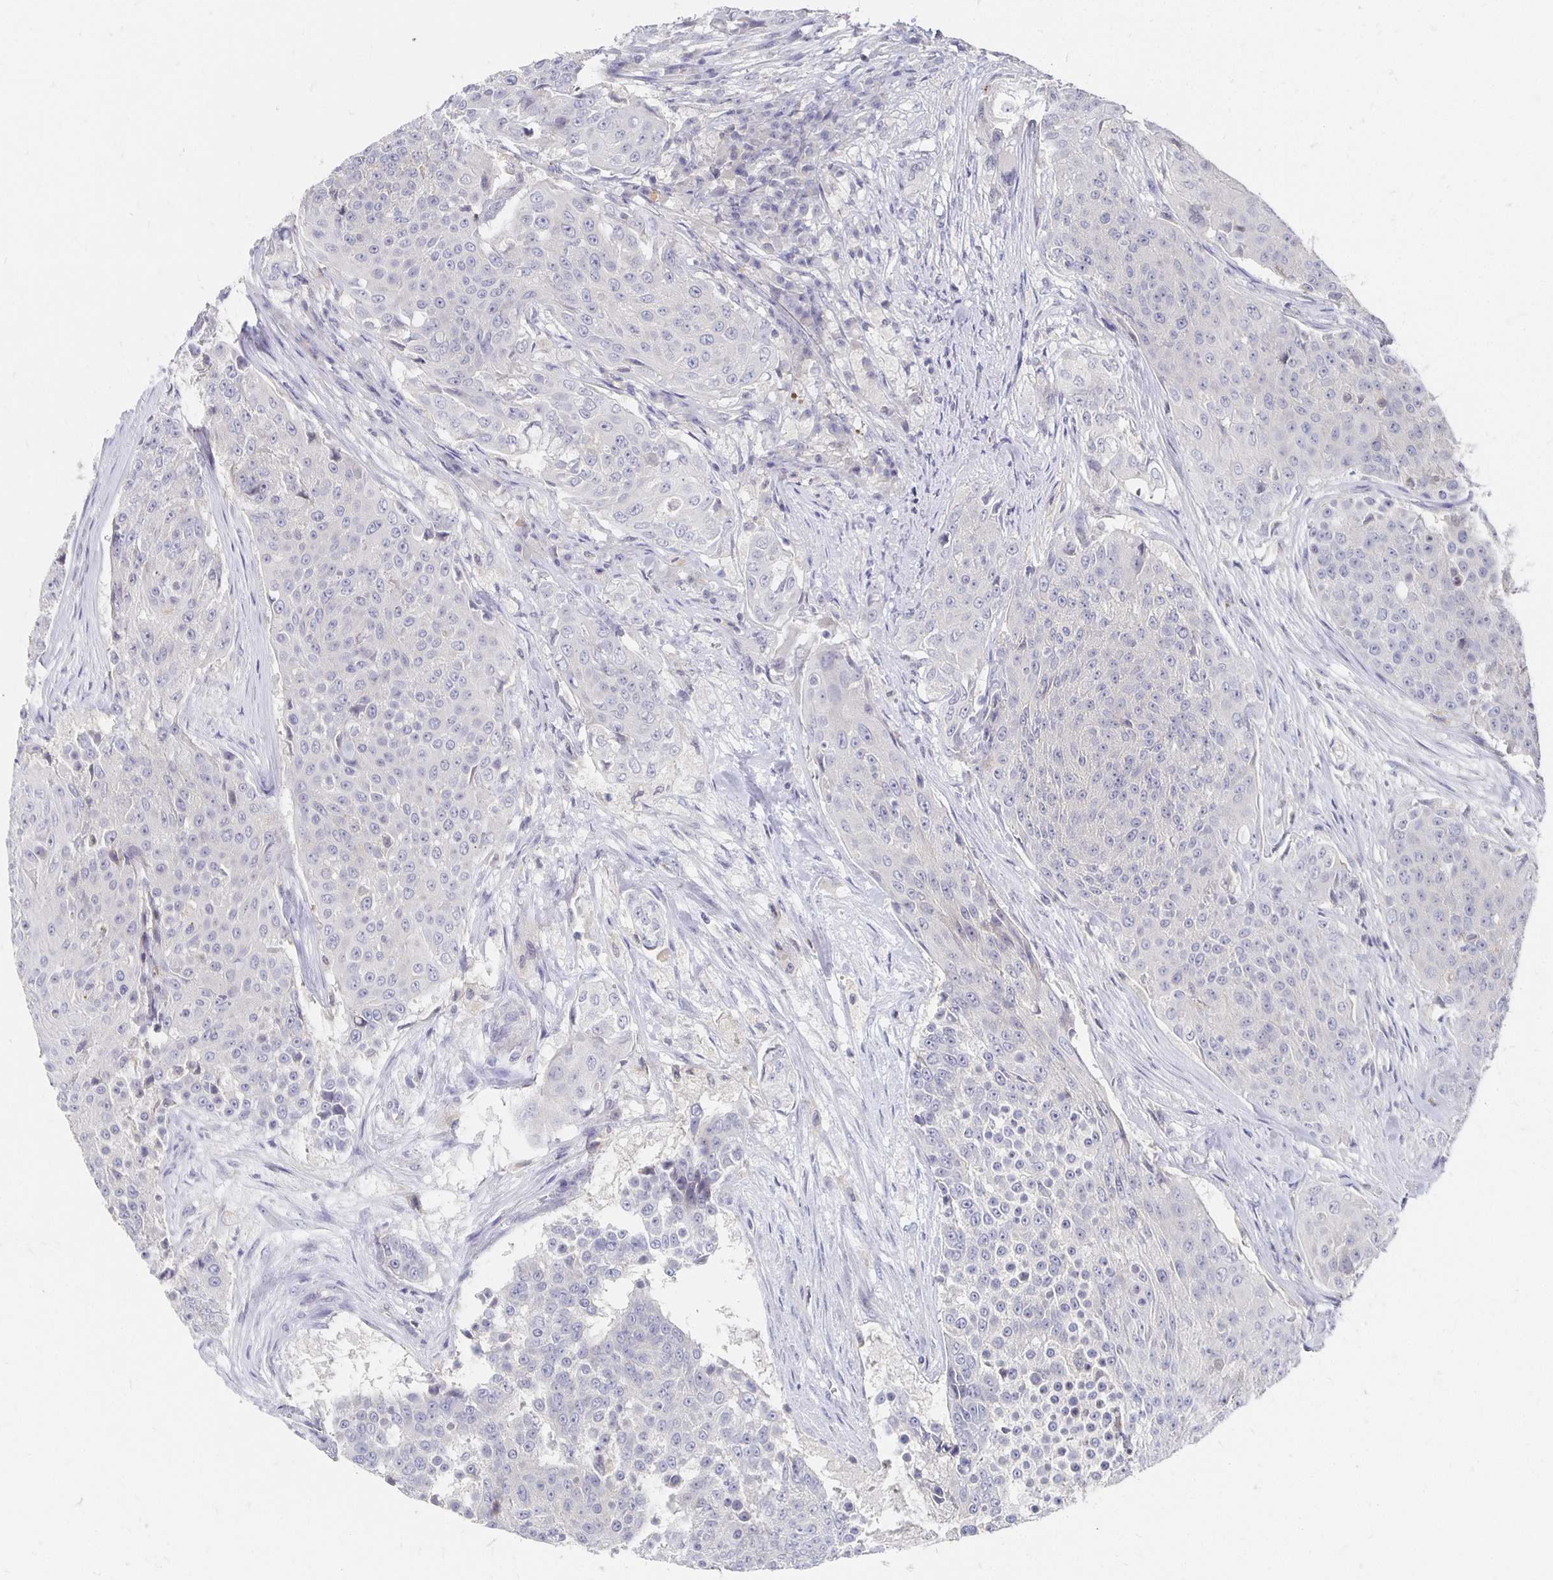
{"staining": {"intensity": "negative", "quantity": "none", "location": "none"}, "tissue": "urothelial cancer", "cell_type": "Tumor cells", "image_type": "cancer", "snomed": [{"axis": "morphology", "description": "Urothelial carcinoma, High grade"}, {"axis": "topography", "description": "Urinary bladder"}], "caption": "Tumor cells show no significant staining in urothelial cancer.", "gene": "FKRP", "patient": {"sex": "female", "age": 63}}